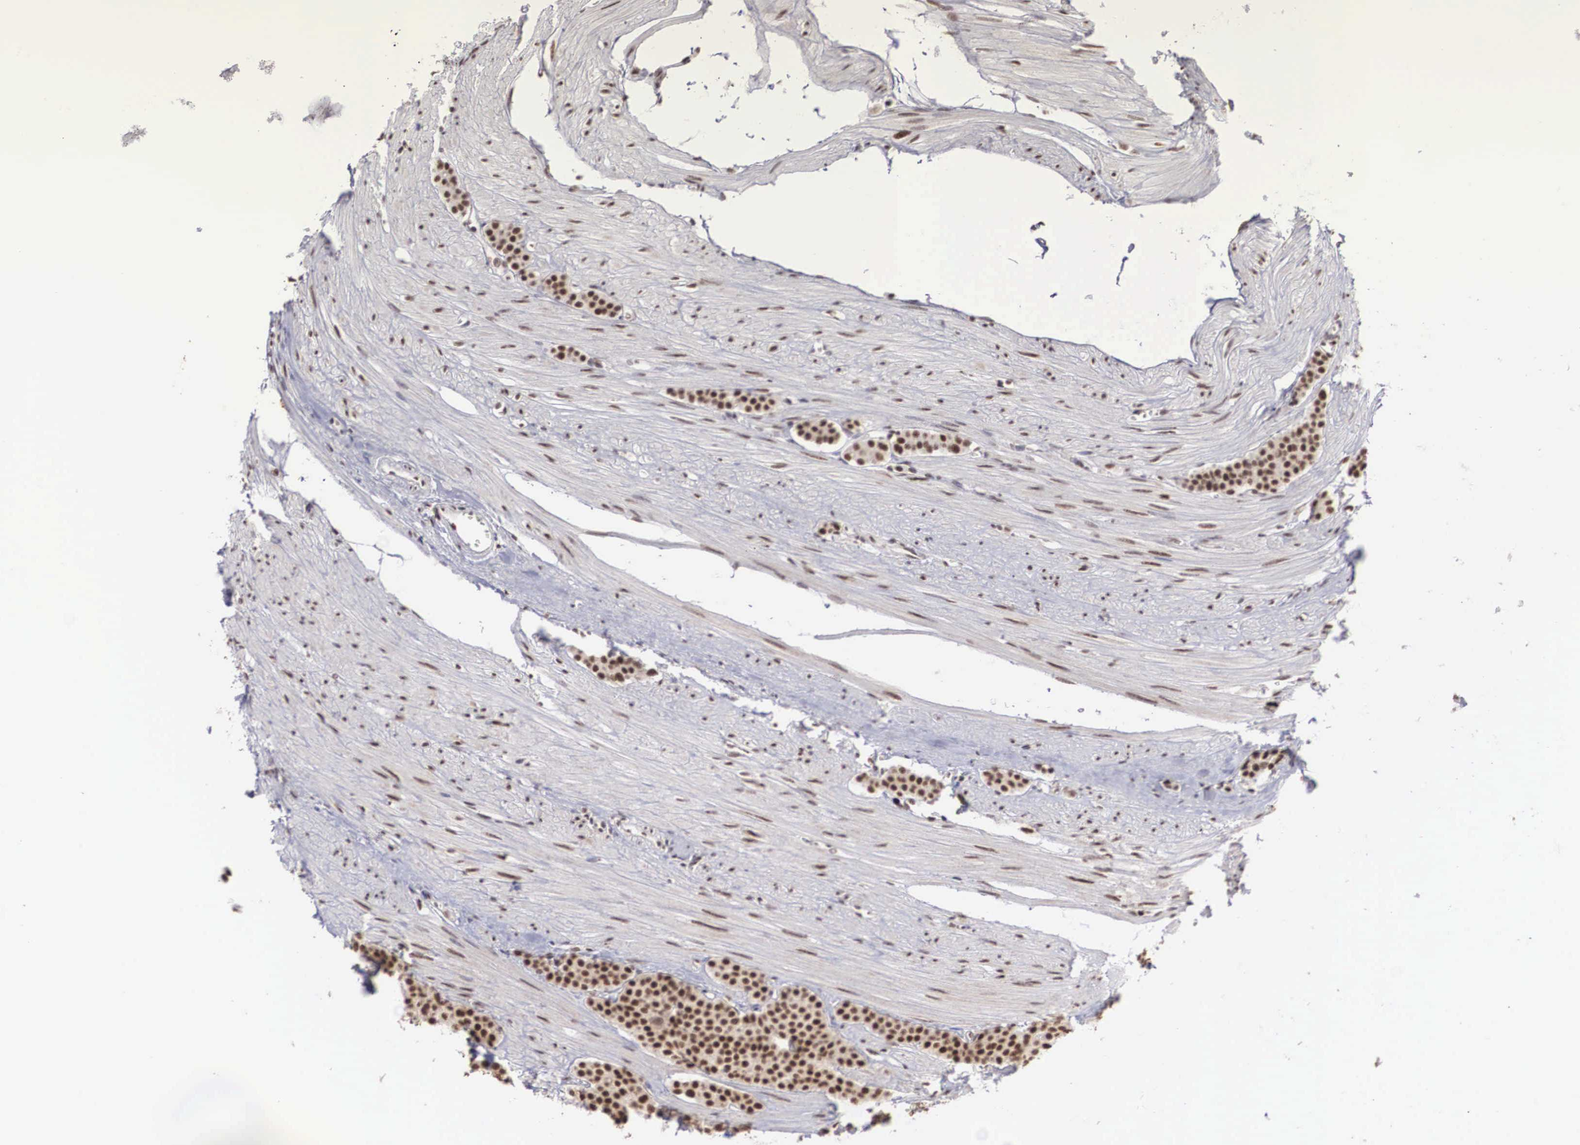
{"staining": {"intensity": "strong", "quantity": ">75%", "location": "nuclear"}, "tissue": "carcinoid", "cell_type": "Tumor cells", "image_type": "cancer", "snomed": [{"axis": "morphology", "description": "Carcinoid, malignant, NOS"}, {"axis": "topography", "description": "Small intestine"}], "caption": "A histopathology image of carcinoid stained for a protein reveals strong nuclear brown staining in tumor cells.", "gene": "HTATSF1", "patient": {"sex": "male", "age": 60}}